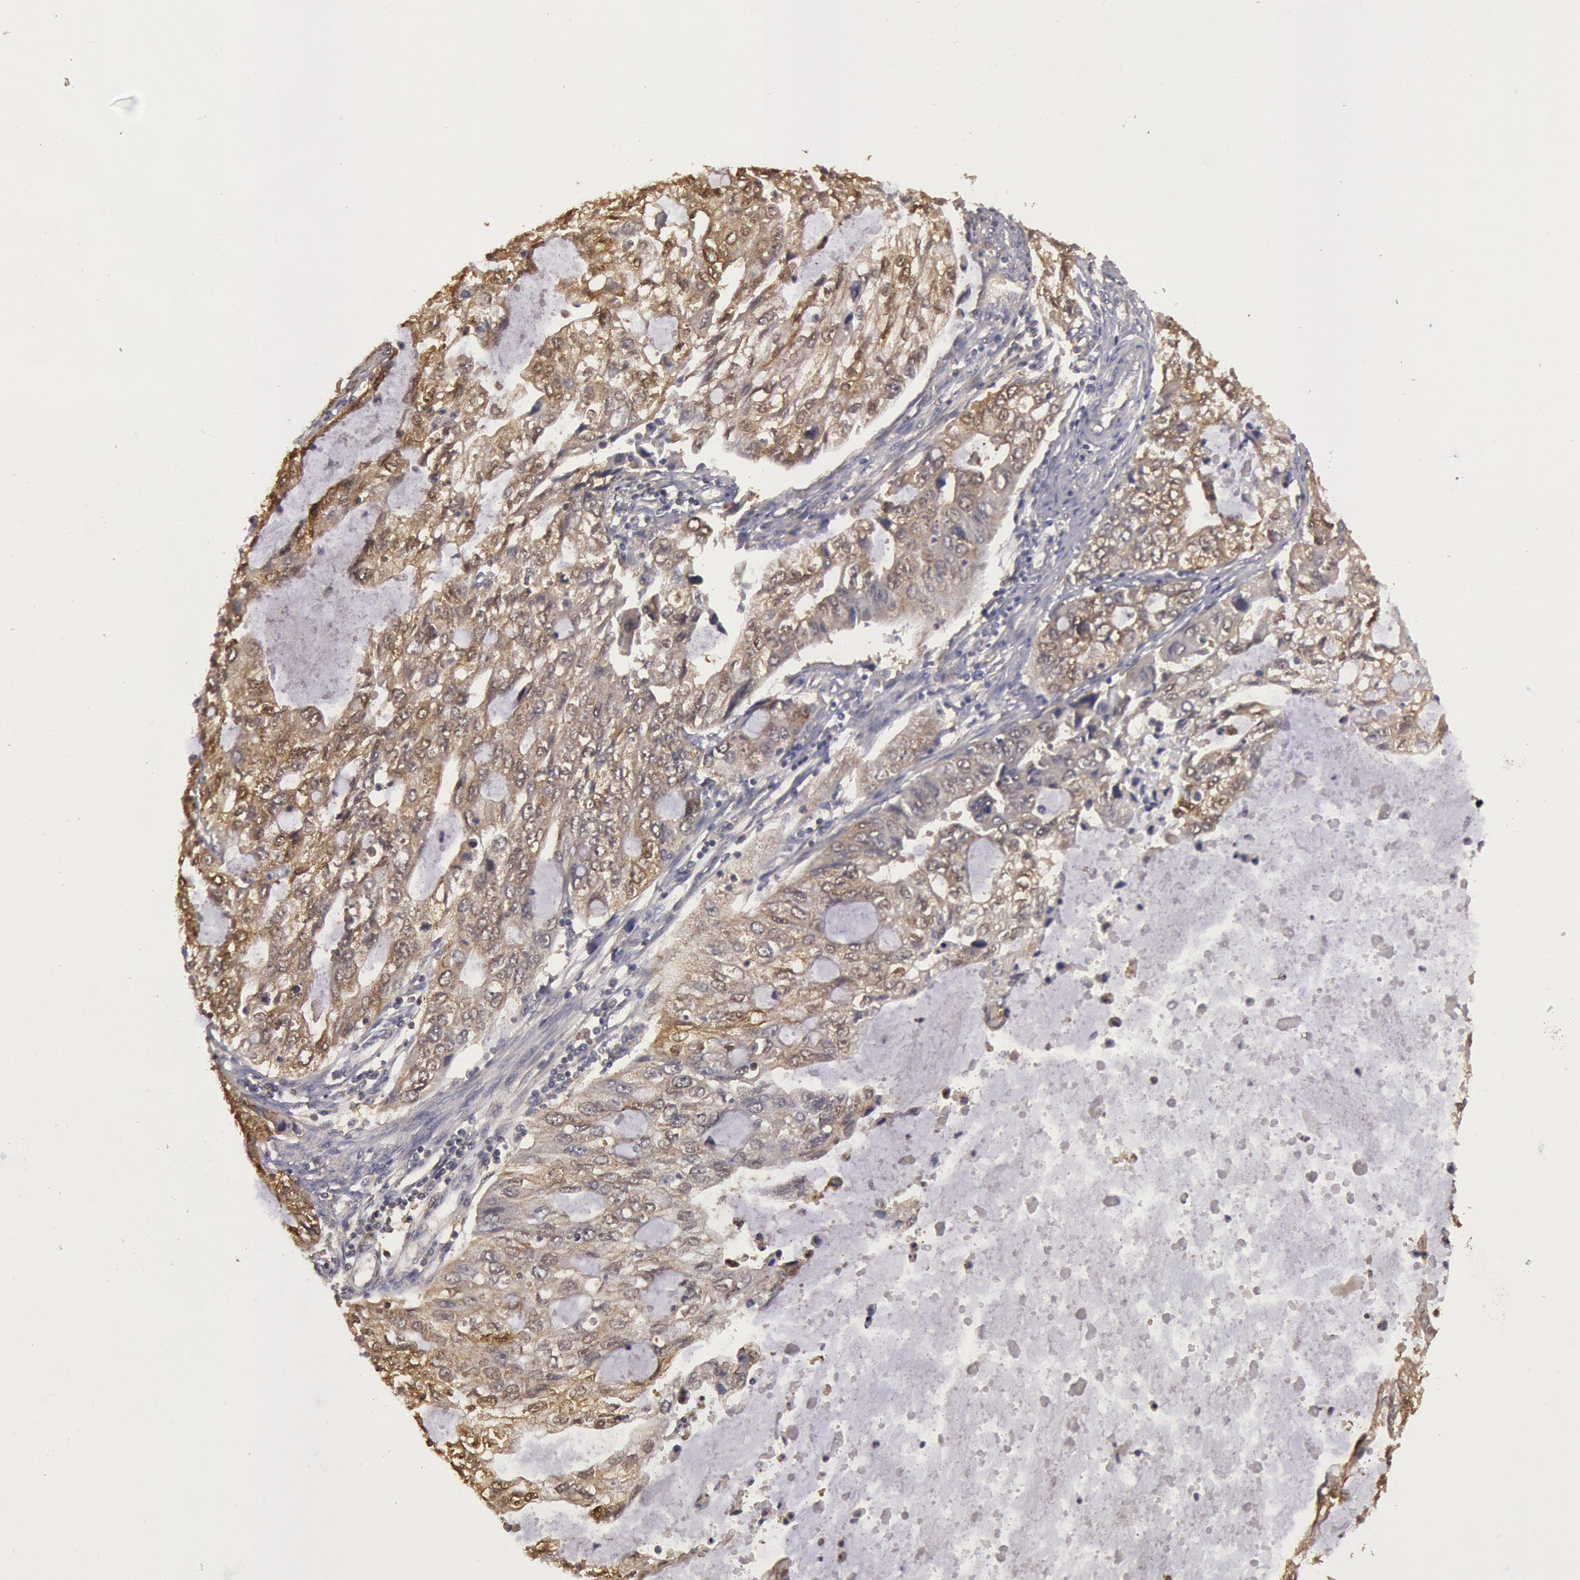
{"staining": {"intensity": "moderate", "quantity": ">75%", "location": "cytoplasmic/membranous"}, "tissue": "stomach cancer", "cell_type": "Tumor cells", "image_type": "cancer", "snomed": [{"axis": "morphology", "description": "Adenocarcinoma, NOS"}, {"axis": "topography", "description": "Stomach, upper"}], "caption": "Stomach adenocarcinoma stained with a brown dye demonstrates moderate cytoplasmic/membranous positive expression in about >75% of tumor cells.", "gene": "MPST", "patient": {"sex": "female", "age": 52}}